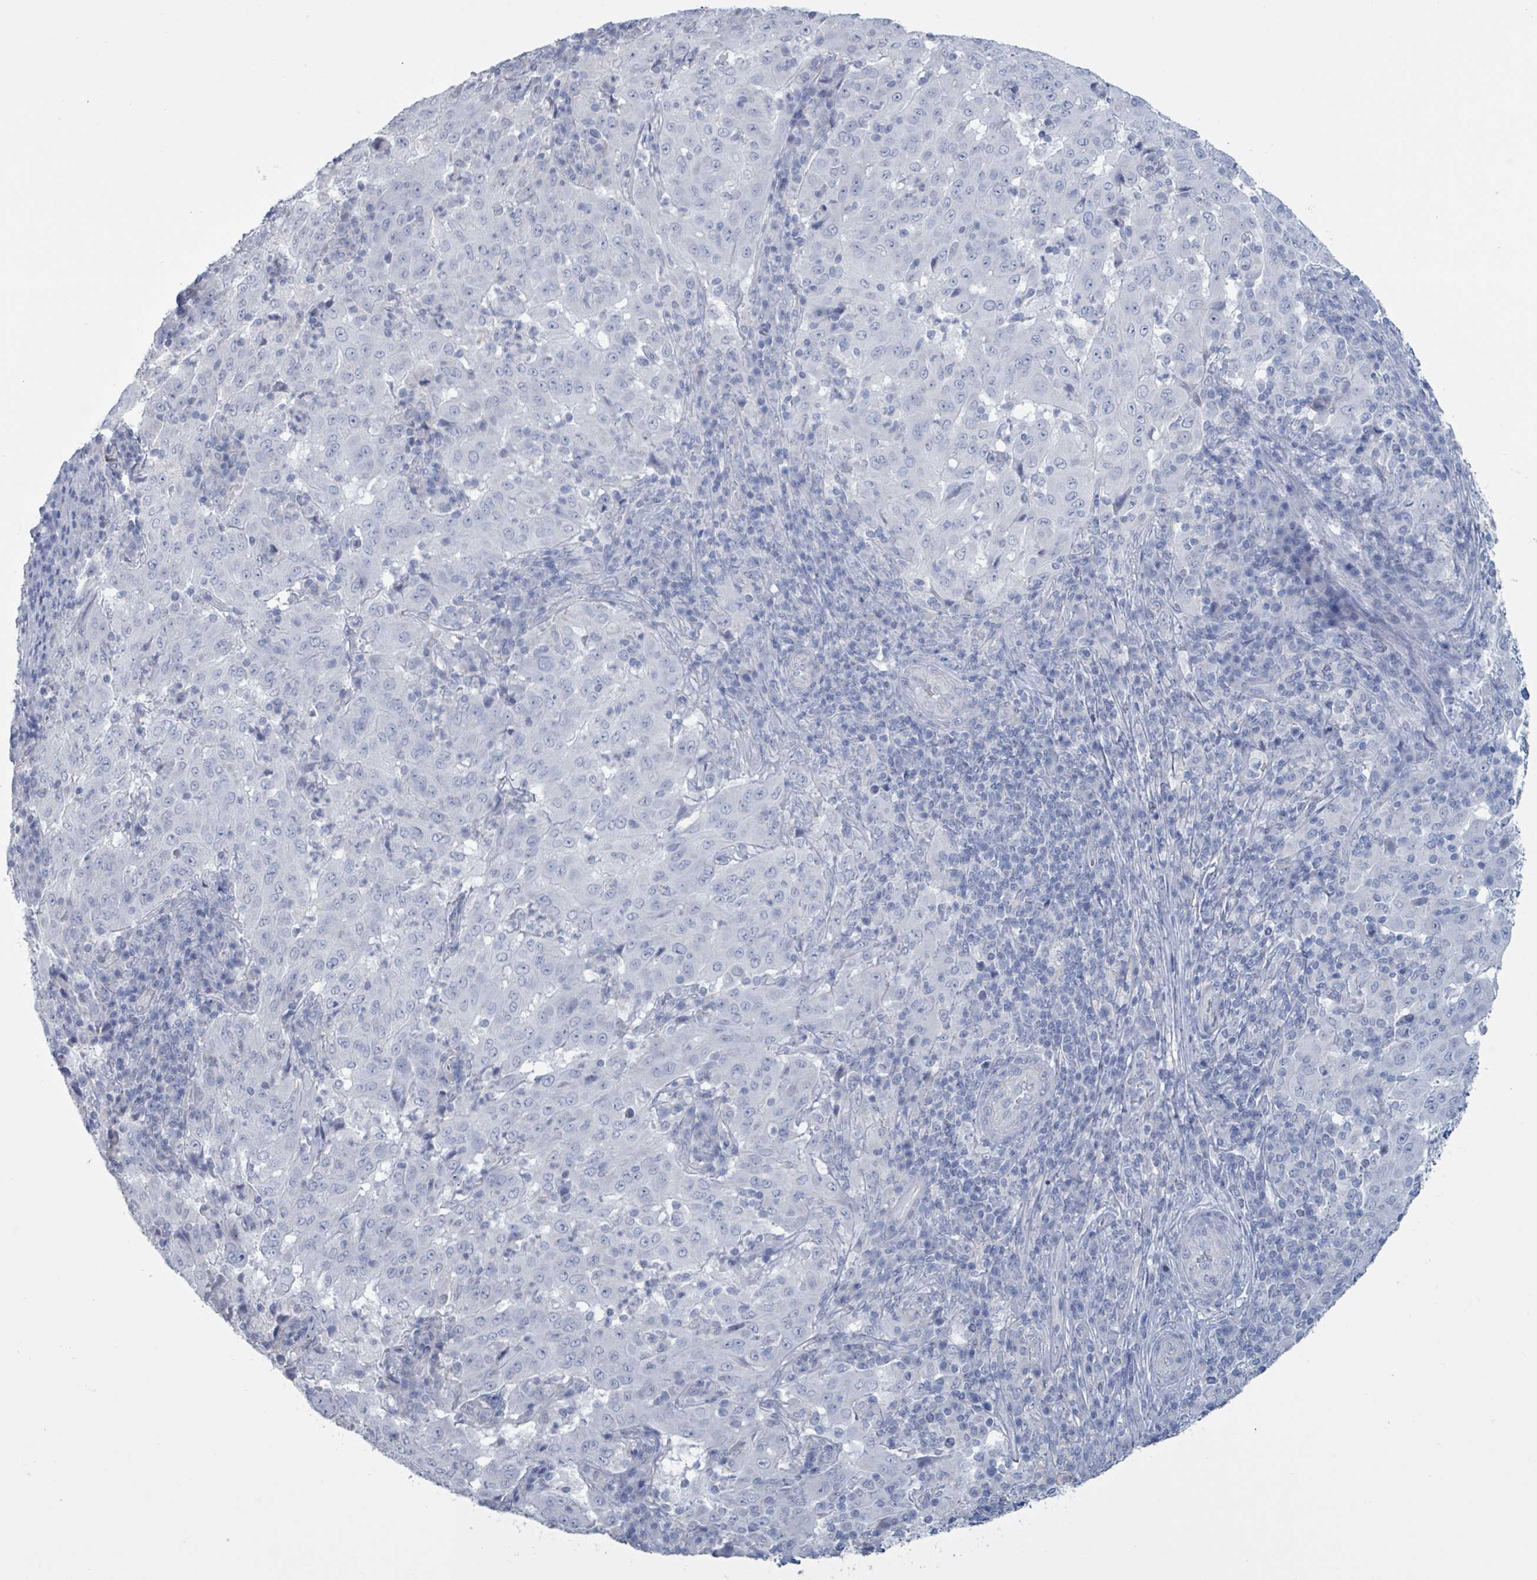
{"staining": {"intensity": "negative", "quantity": "none", "location": "none"}, "tissue": "pancreatic cancer", "cell_type": "Tumor cells", "image_type": "cancer", "snomed": [{"axis": "morphology", "description": "Adenocarcinoma, NOS"}, {"axis": "topography", "description": "Pancreas"}], "caption": "DAB immunohistochemical staining of pancreatic cancer (adenocarcinoma) exhibits no significant expression in tumor cells. The staining is performed using DAB (3,3'-diaminobenzidine) brown chromogen with nuclei counter-stained in using hematoxylin.", "gene": "CT45A5", "patient": {"sex": "male", "age": 63}}